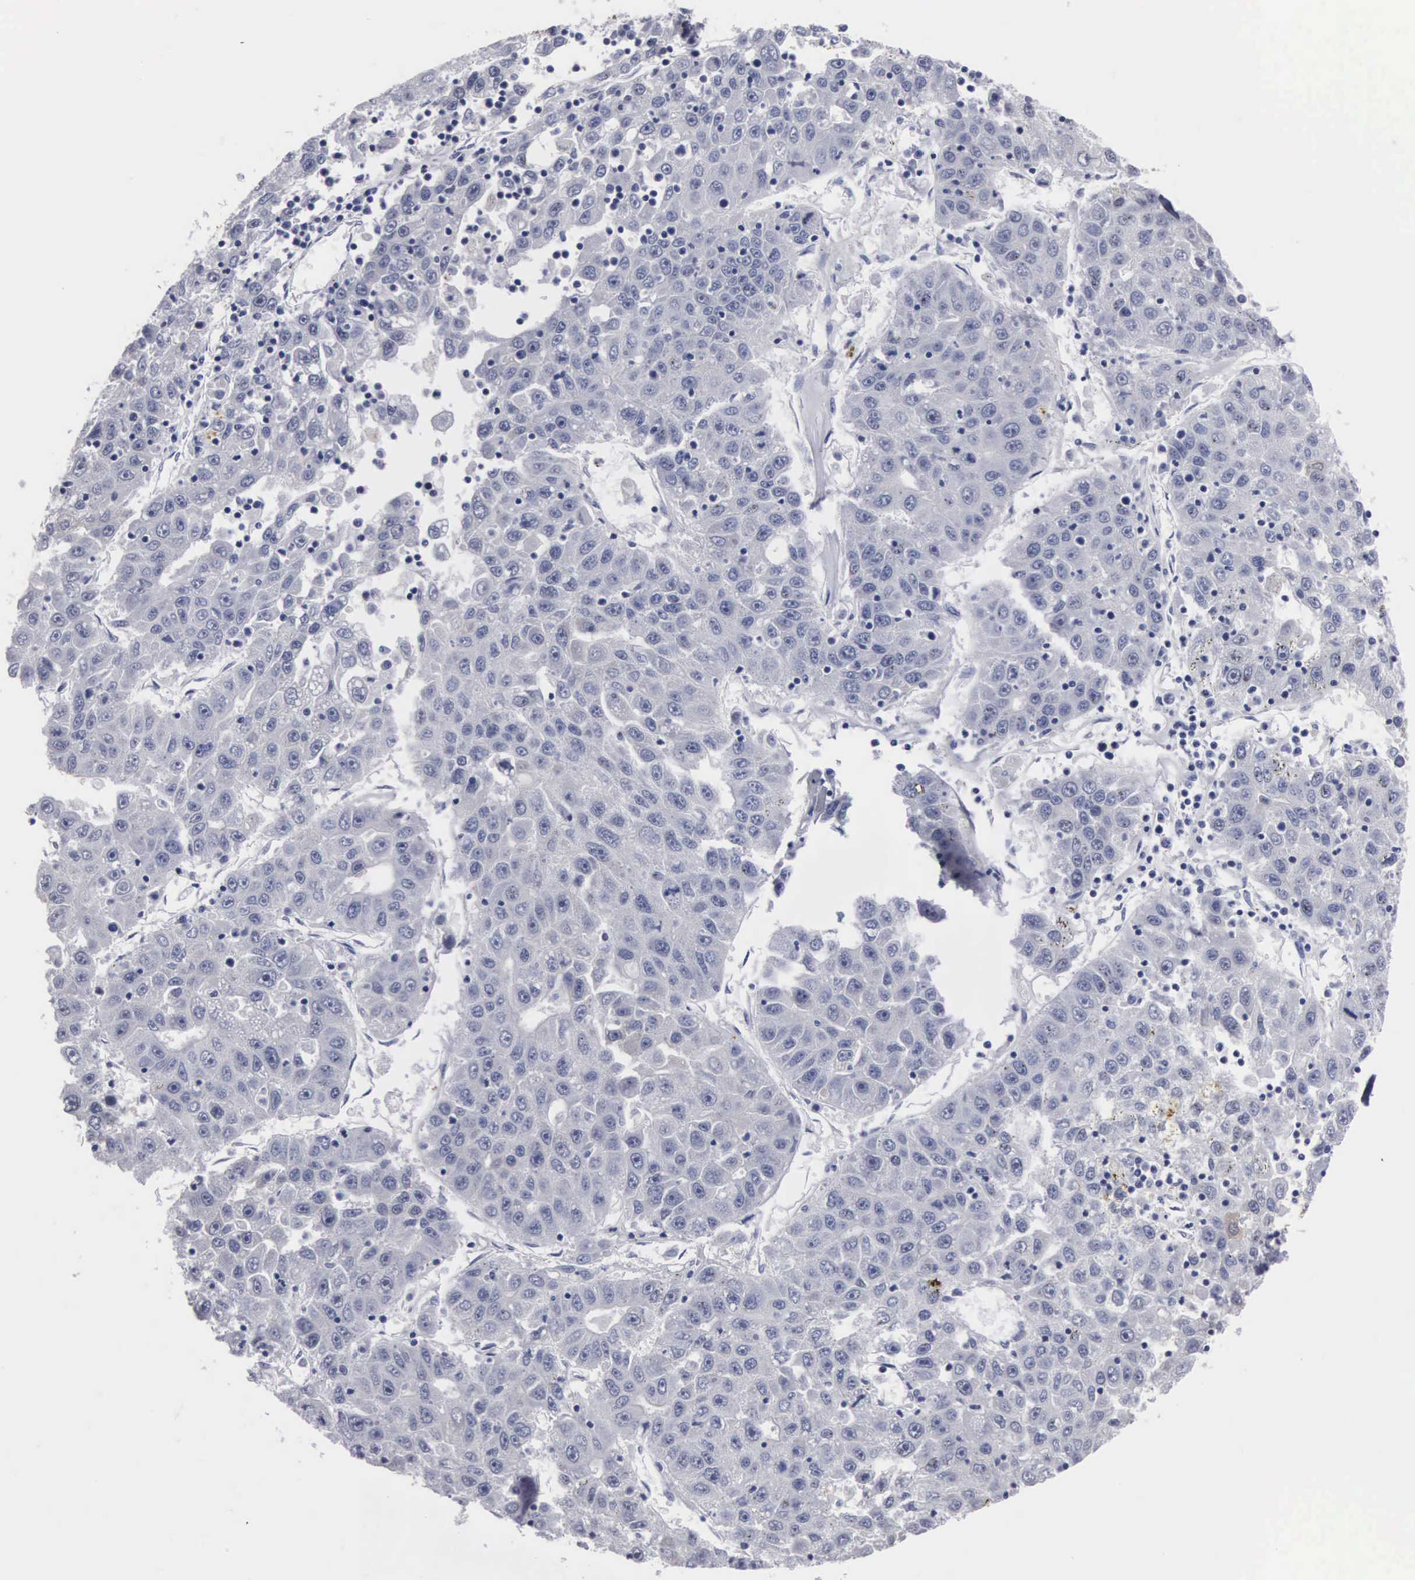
{"staining": {"intensity": "negative", "quantity": "none", "location": "none"}, "tissue": "liver cancer", "cell_type": "Tumor cells", "image_type": "cancer", "snomed": [{"axis": "morphology", "description": "Carcinoma, Hepatocellular, NOS"}, {"axis": "topography", "description": "Liver"}], "caption": "Liver hepatocellular carcinoma was stained to show a protein in brown. There is no significant staining in tumor cells. The staining was performed using DAB (3,3'-diaminobenzidine) to visualize the protein expression in brown, while the nuclei were stained in blue with hematoxylin (Magnification: 20x).", "gene": "UPB1", "patient": {"sex": "male", "age": 49}}